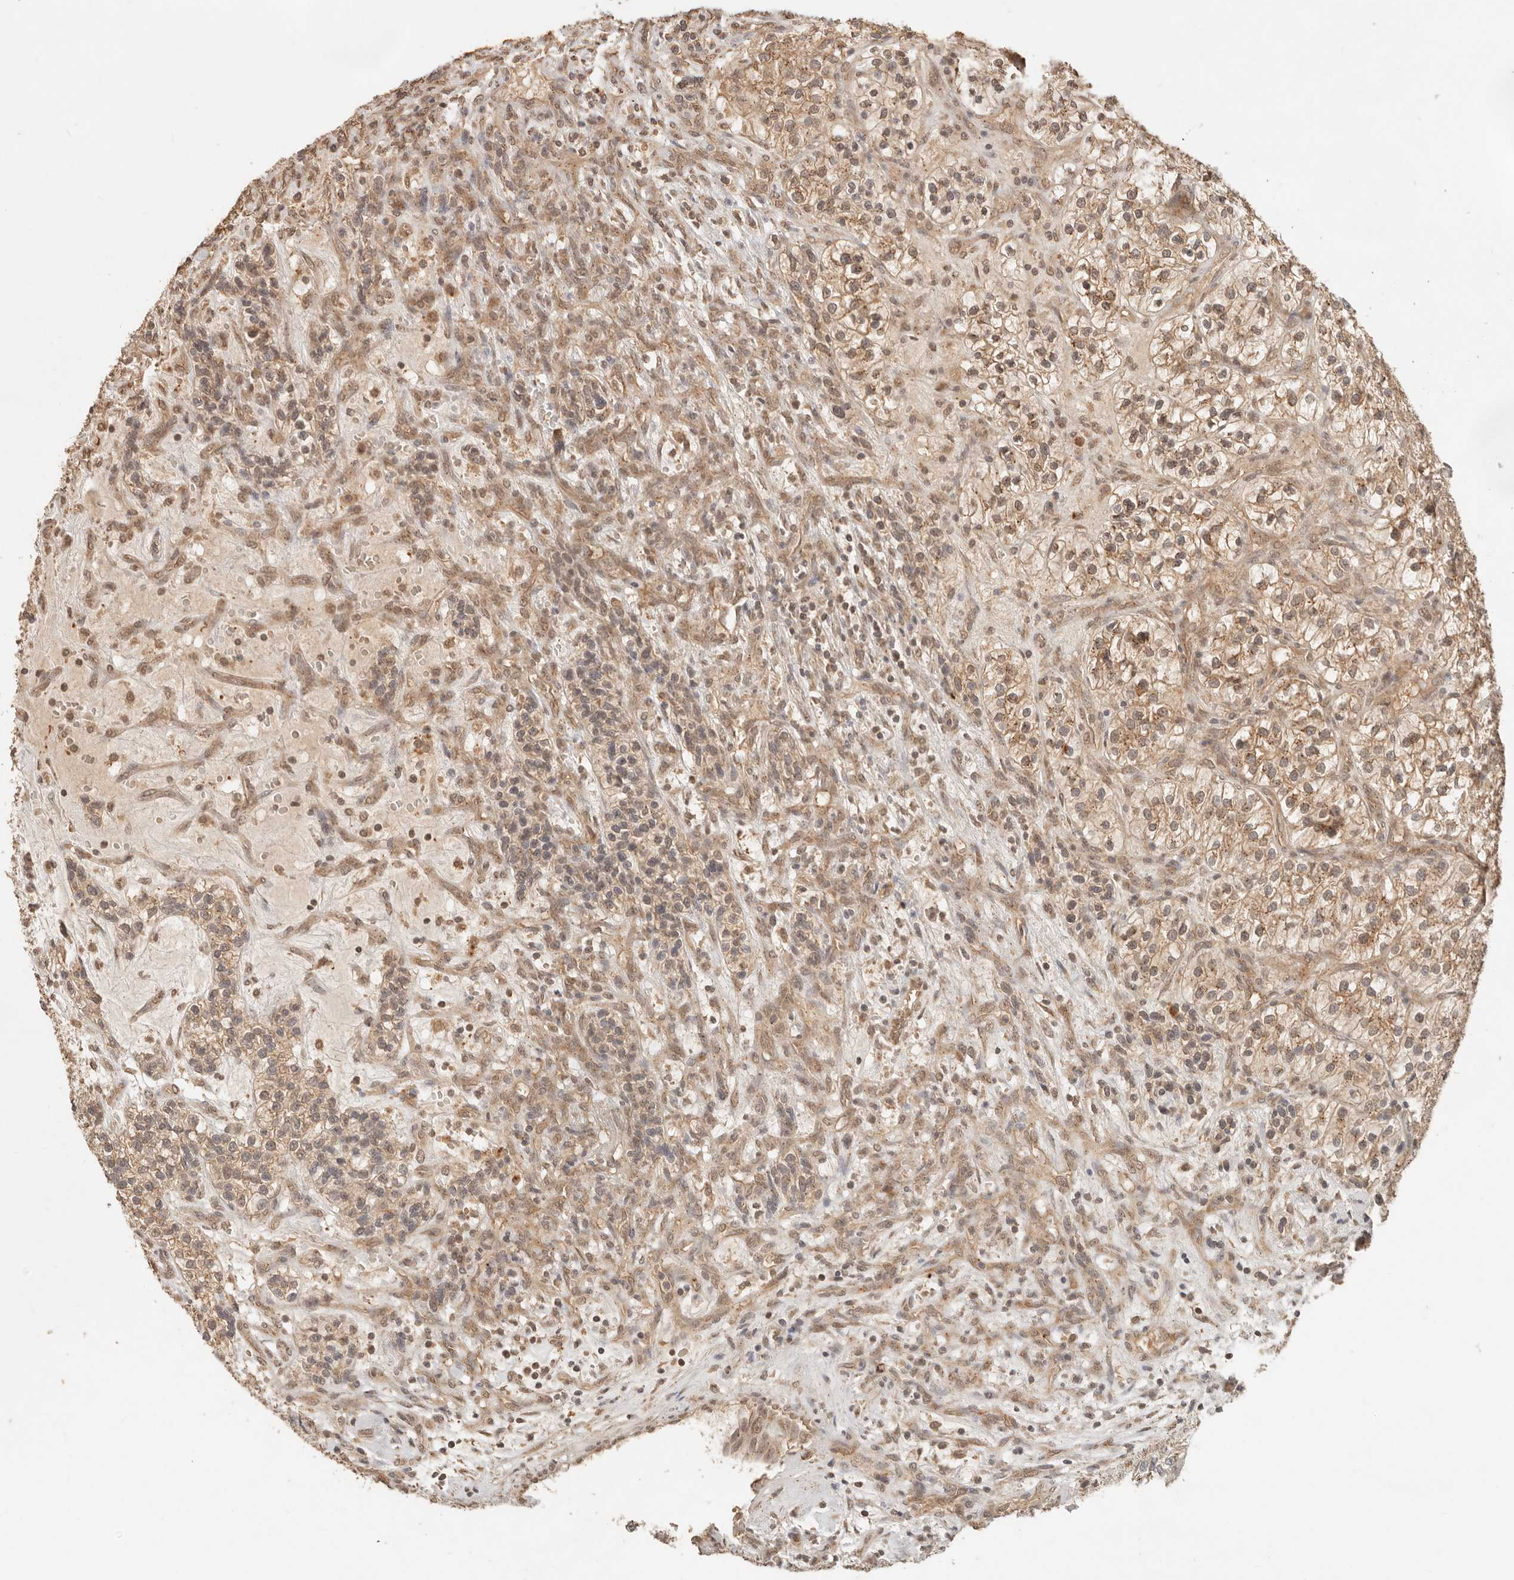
{"staining": {"intensity": "moderate", "quantity": ">75%", "location": "cytoplasmic/membranous"}, "tissue": "renal cancer", "cell_type": "Tumor cells", "image_type": "cancer", "snomed": [{"axis": "morphology", "description": "Adenocarcinoma, NOS"}, {"axis": "topography", "description": "Kidney"}], "caption": "Tumor cells demonstrate moderate cytoplasmic/membranous expression in about >75% of cells in renal adenocarcinoma.", "gene": "LMO4", "patient": {"sex": "female", "age": 57}}